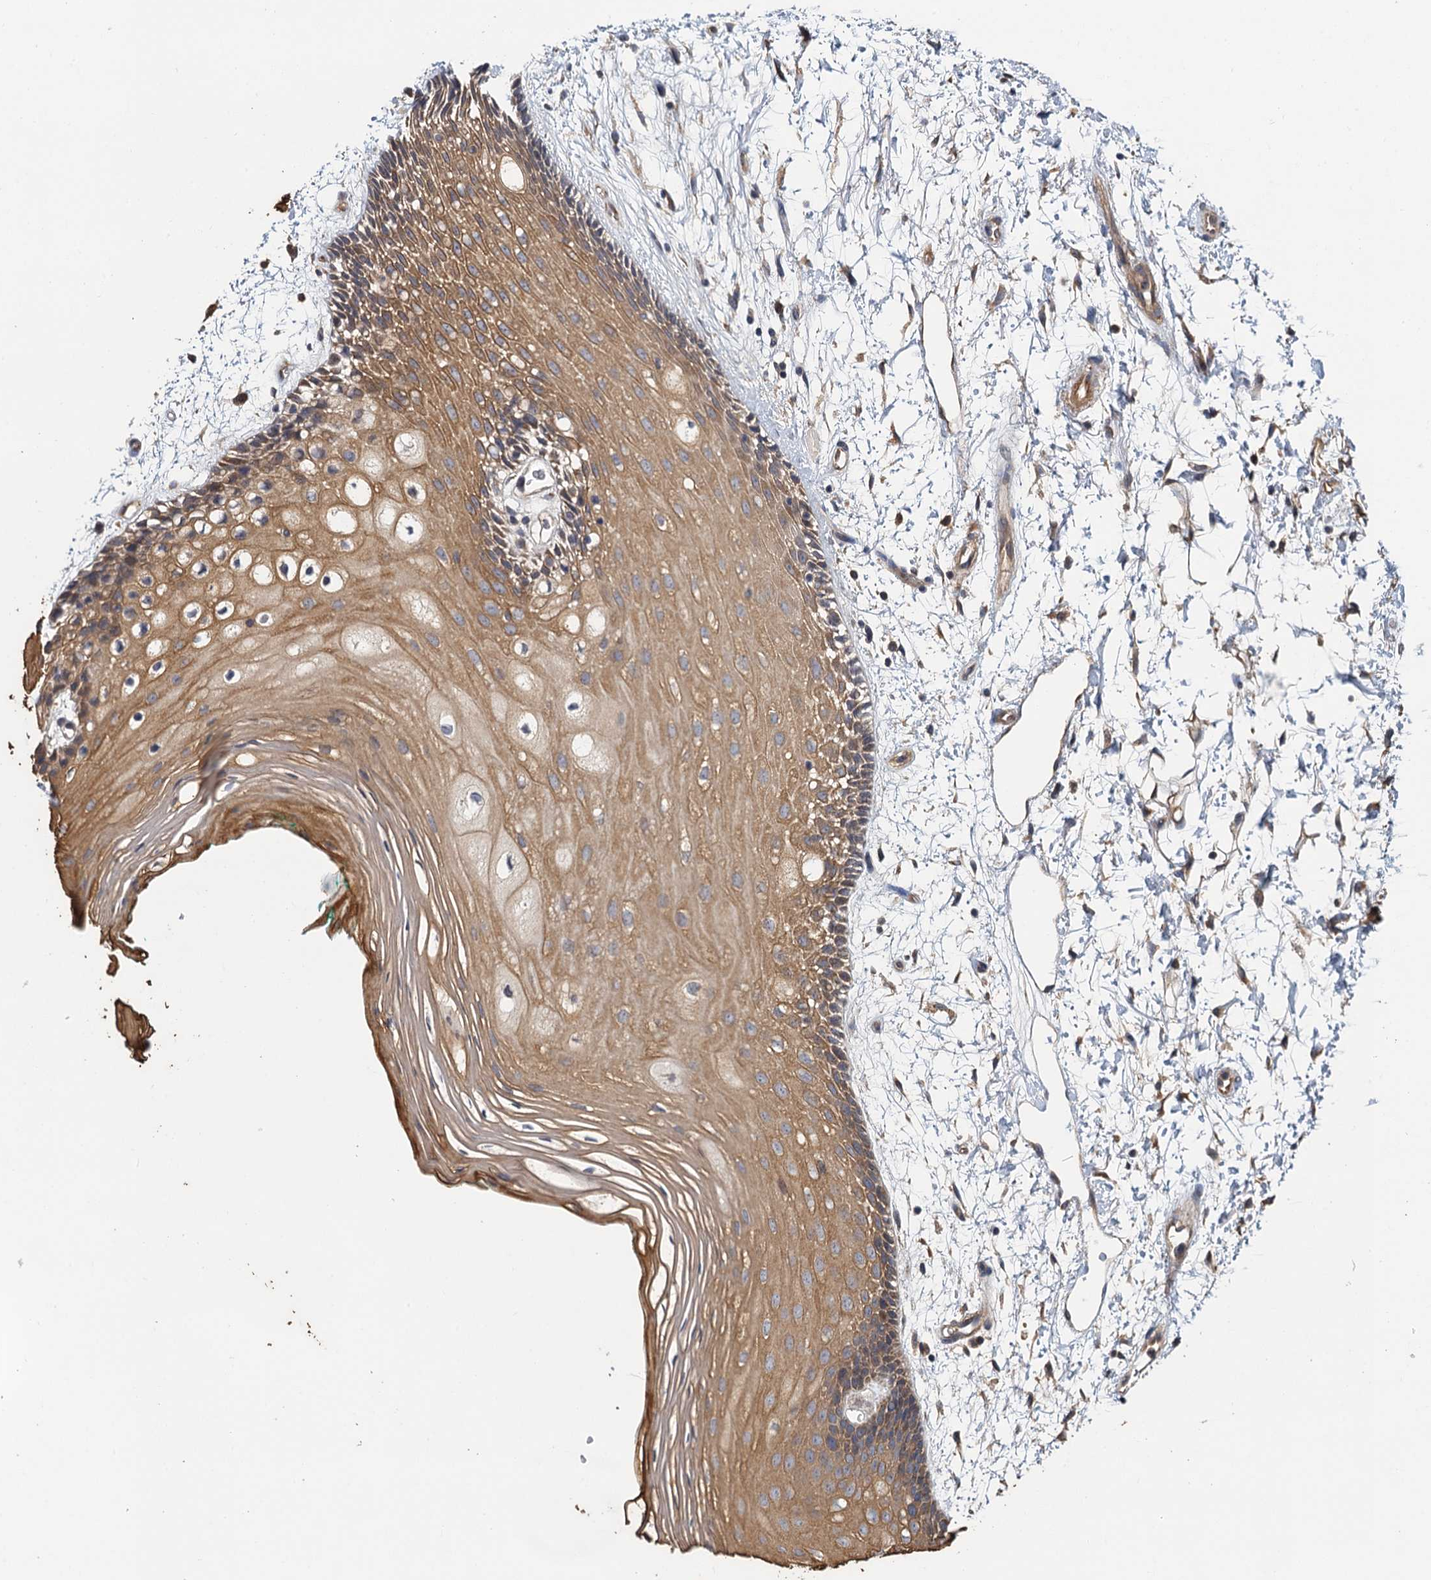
{"staining": {"intensity": "moderate", "quantity": ">75%", "location": "cytoplasmic/membranous"}, "tissue": "oral mucosa", "cell_type": "Squamous epithelial cells", "image_type": "normal", "snomed": [{"axis": "morphology", "description": "Normal tissue, NOS"}, {"axis": "topography", "description": "Skeletal muscle"}, {"axis": "topography", "description": "Oral tissue"}, {"axis": "topography", "description": "Peripheral nerve tissue"}], "caption": "Immunohistochemistry (IHC) image of benign human oral mucosa stained for a protein (brown), which displays medium levels of moderate cytoplasmic/membranous expression in approximately >75% of squamous epithelial cells.", "gene": "MEAK7", "patient": {"sex": "female", "age": 84}}